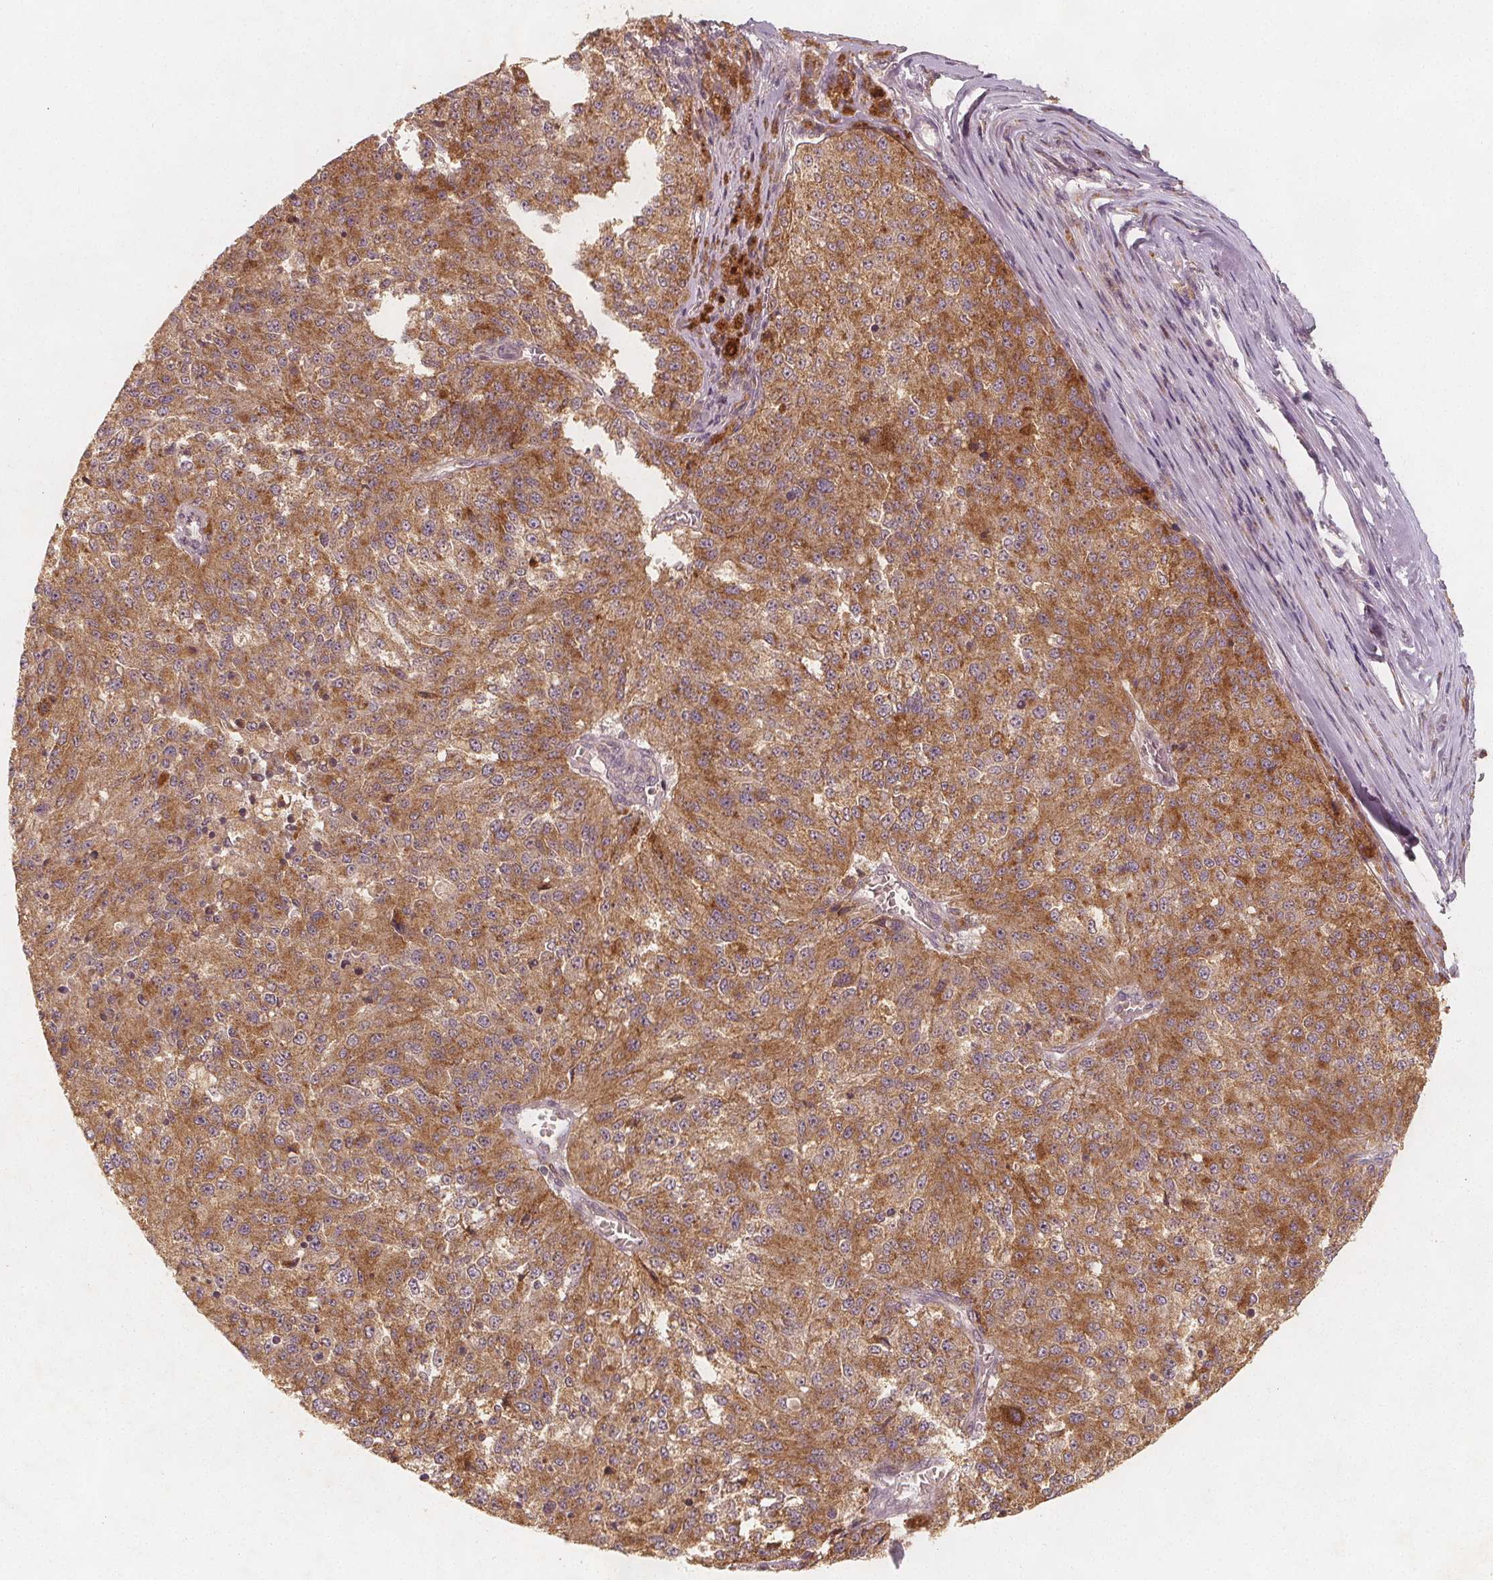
{"staining": {"intensity": "moderate", "quantity": ">75%", "location": "cytoplasmic/membranous"}, "tissue": "melanoma", "cell_type": "Tumor cells", "image_type": "cancer", "snomed": [{"axis": "morphology", "description": "Malignant melanoma, Metastatic site"}, {"axis": "topography", "description": "Lymph node"}], "caption": "A histopathology image of human malignant melanoma (metastatic site) stained for a protein demonstrates moderate cytoplasmic/membranous brown staining in tumor cells.", "gene": "NCSTN", "patient": {"sex": "female", "age": 64}}